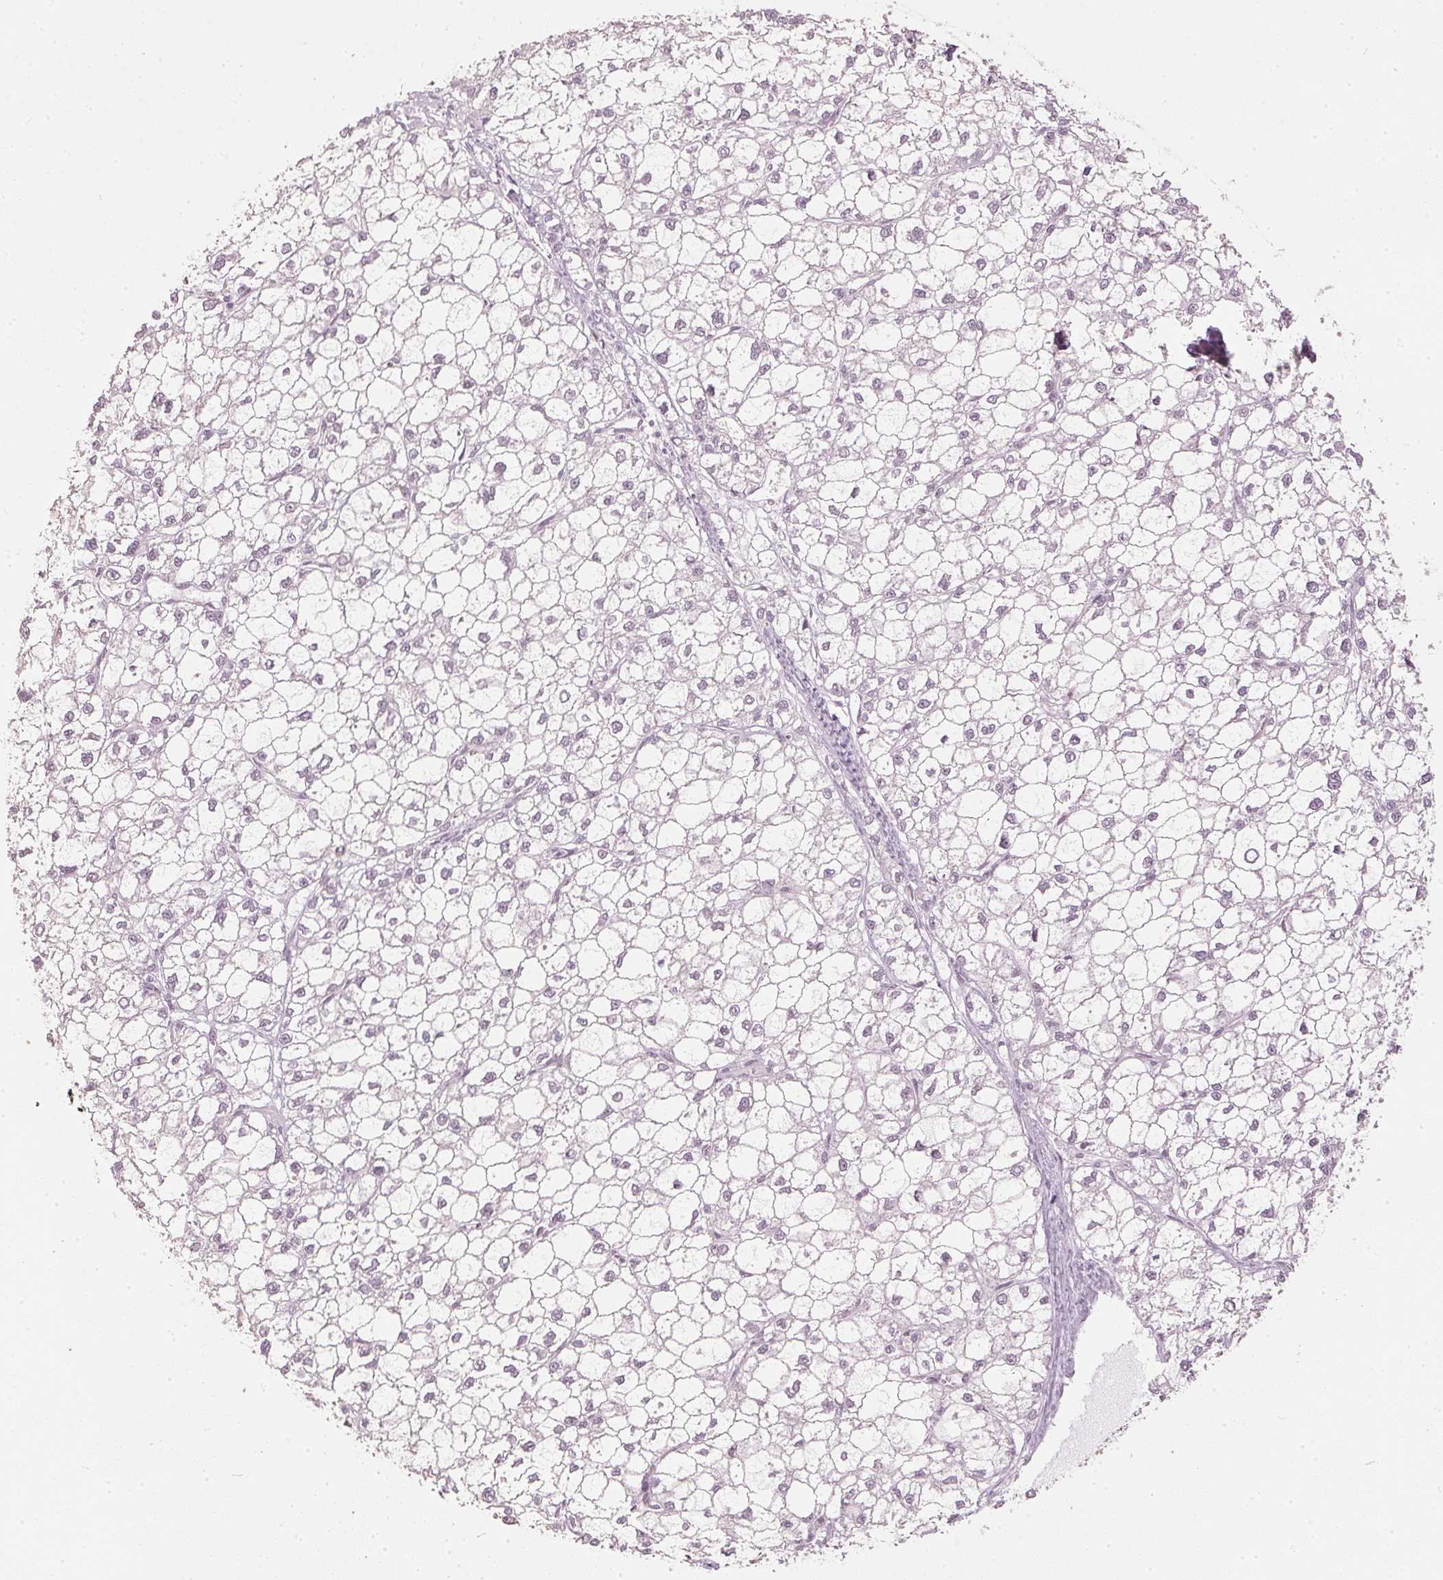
{"staining": {"intensity": "negative", "quantity": "none", "location": "none"}, "tissue": "liver cancer", "cell_type": "Tumor cells", "image_type": "cancer", "snomed": [{"axis": "morphology", "description": "Carcinoma, Hepatocellular, NOS"}, {"axis": "topography", "description": "Liver"}], "caption": "This is a micrograph of IHC staining of liver cancer (hepatocellular carcinoma), which shows no staining in tumor cells.", "gene": "SLC39A3", "patient": {"sex": "female", "age": 43}}